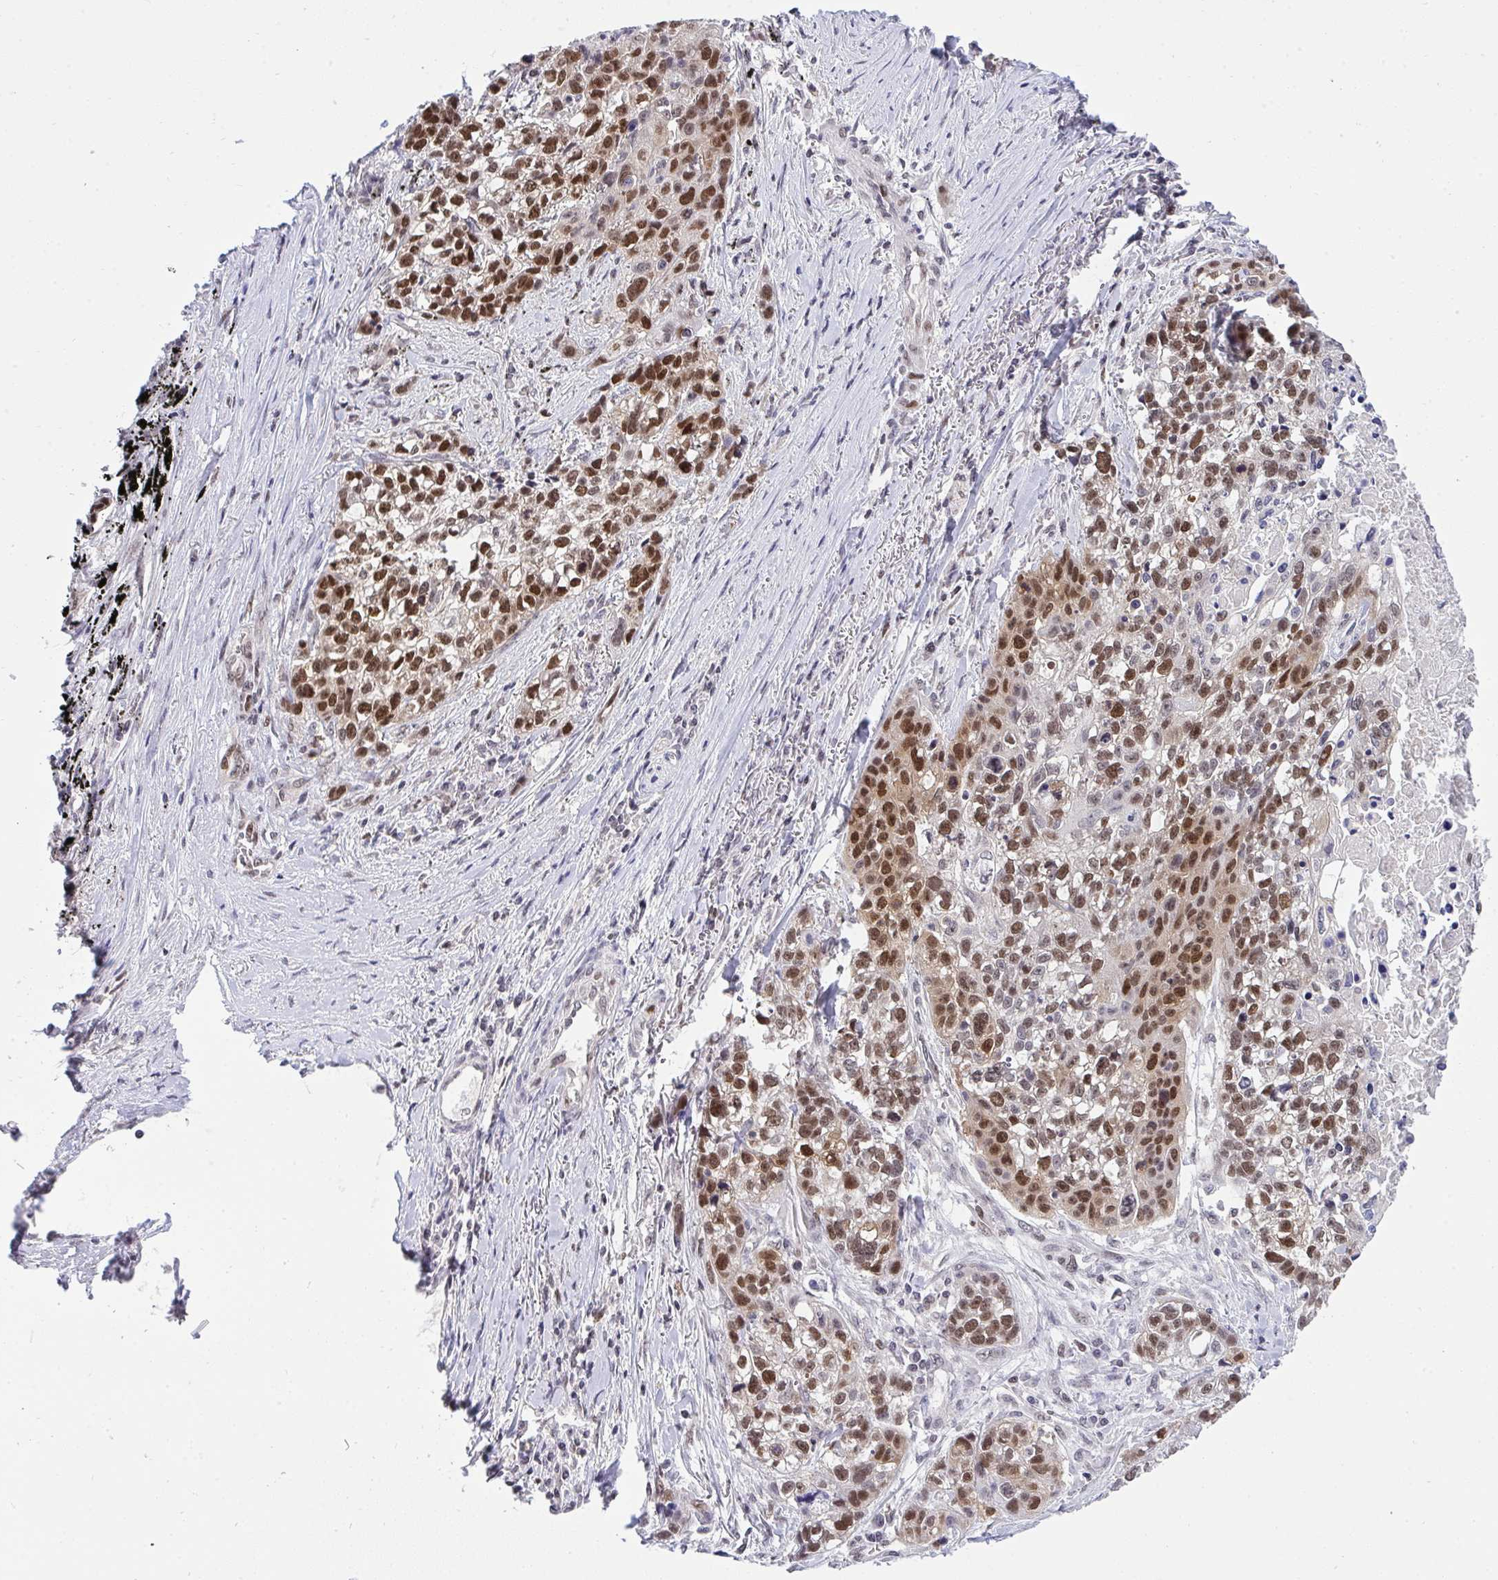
{"staining": {"intensity": "moderate", "quantity": ">75%", "location": "nuclear"}, "tissue": "lung cancer", "cell_type": "Tumor cells", "image_type": "cancer", "snomed": [{"axis": "morphology", "description": "Squamous cell carcinoma, NOS"}, {"axis": "topography", "description": "Lung"}], "caption": "Tumor cells display moderate nuclear expression in approximately >75% of cells in lung squamous cell carcinoma.", "gene": "RFC4", "patient": {"sex": "male", "age": 74}}